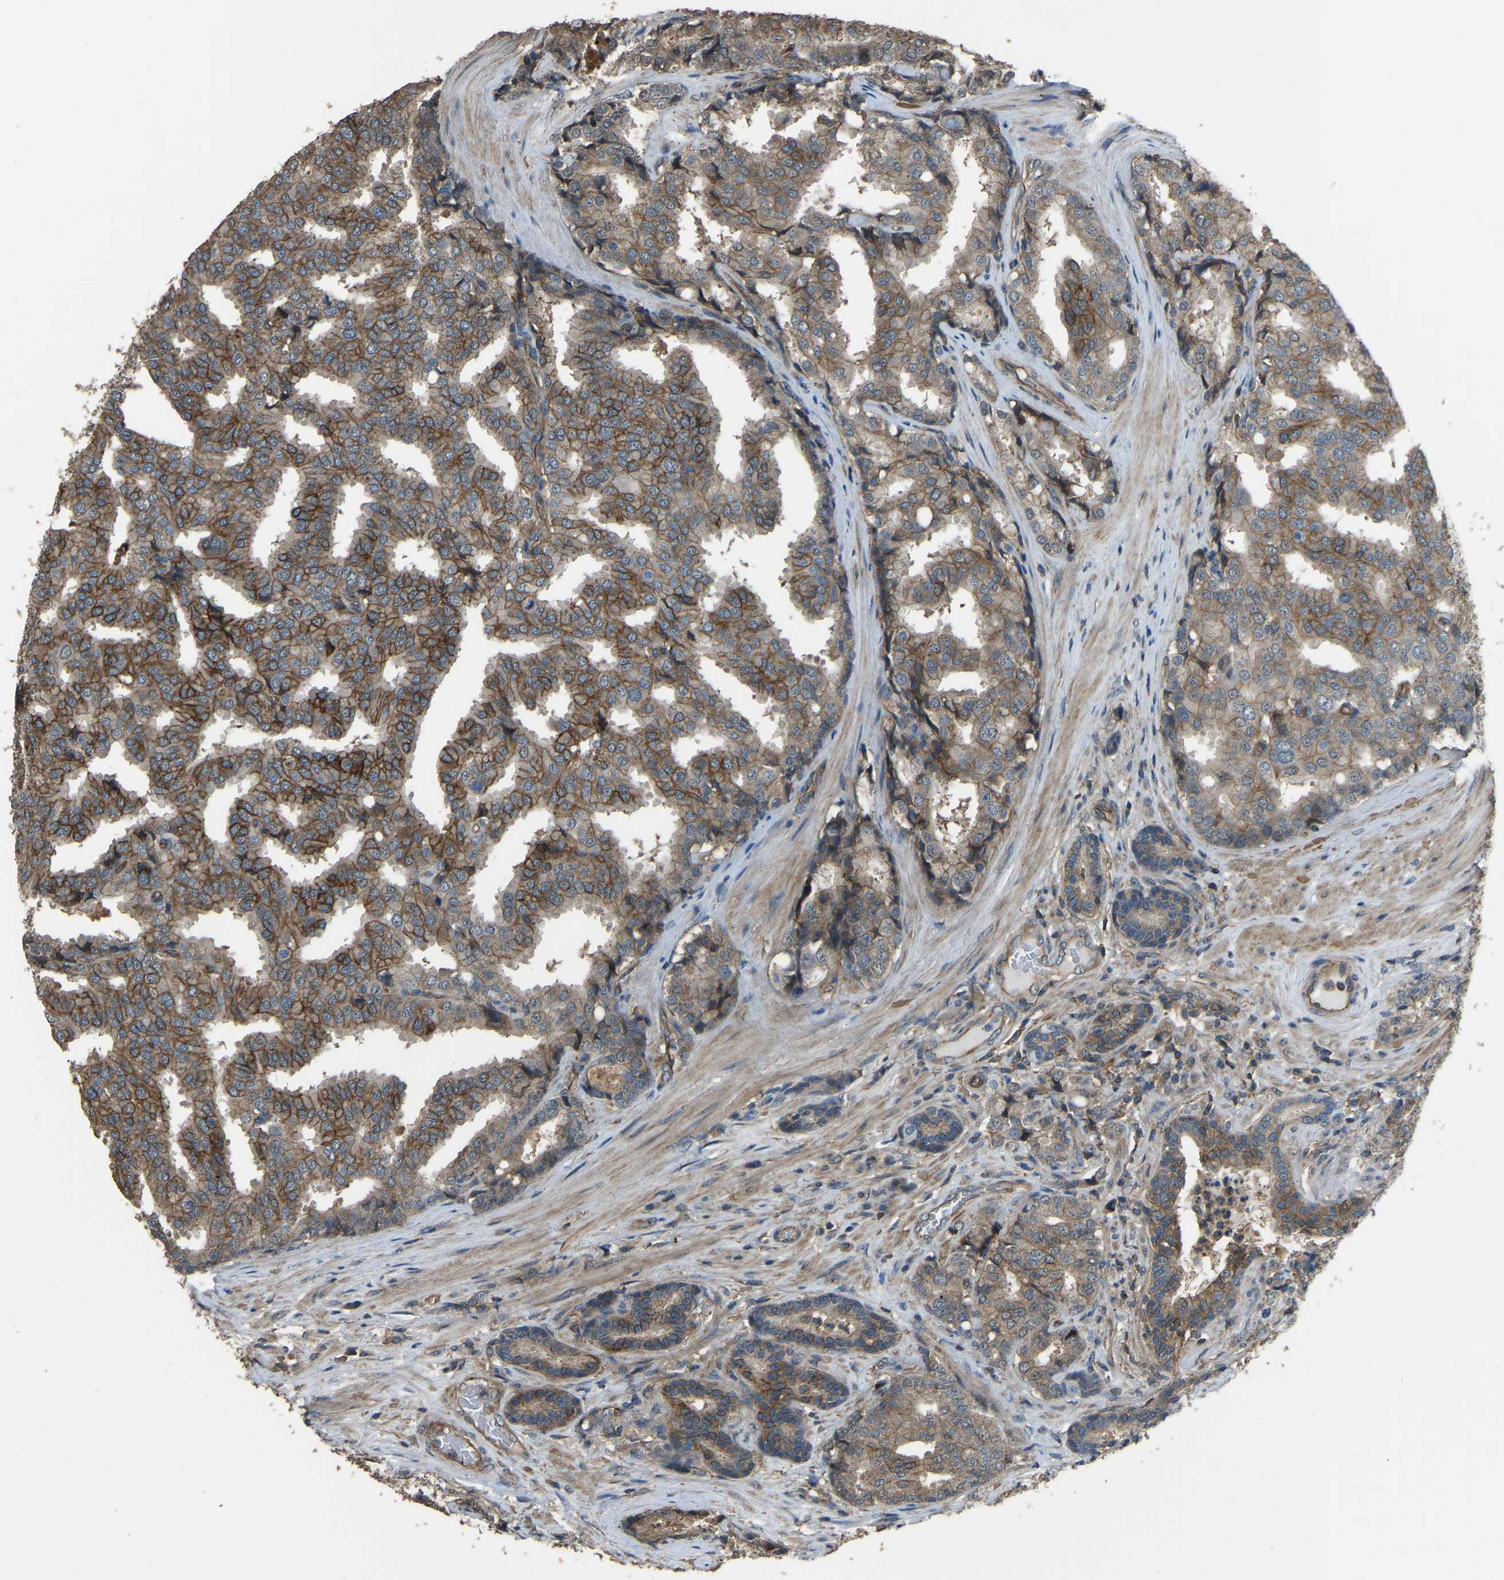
{"staining": {"intensity": "moderate", "quantity": "25%-75%", "location": "cytoplasmic/membranous"}, "tissue": "prostate cancer", "cell_type": "Tumor cells", "image_type": "cancer", "snomed": [{"axis": "morphology", "description": "Adenocarcinoma, High grade"}, {"axis": "topography", "description": "Prostate"}], "caption": "Immunohistochemical staining of human prostate high-grade adenocarcinoma displays medium levels of moderate cytoplasmic/membranous protein staining in about 25%-75% of tumor cells. (DAB (3,3'-diaminobenzidine) IHC, brown staining for protein, blue staining for nuclei).", "gene": "SLC4A2", "patient": {"sex": "male", "age": 50}}